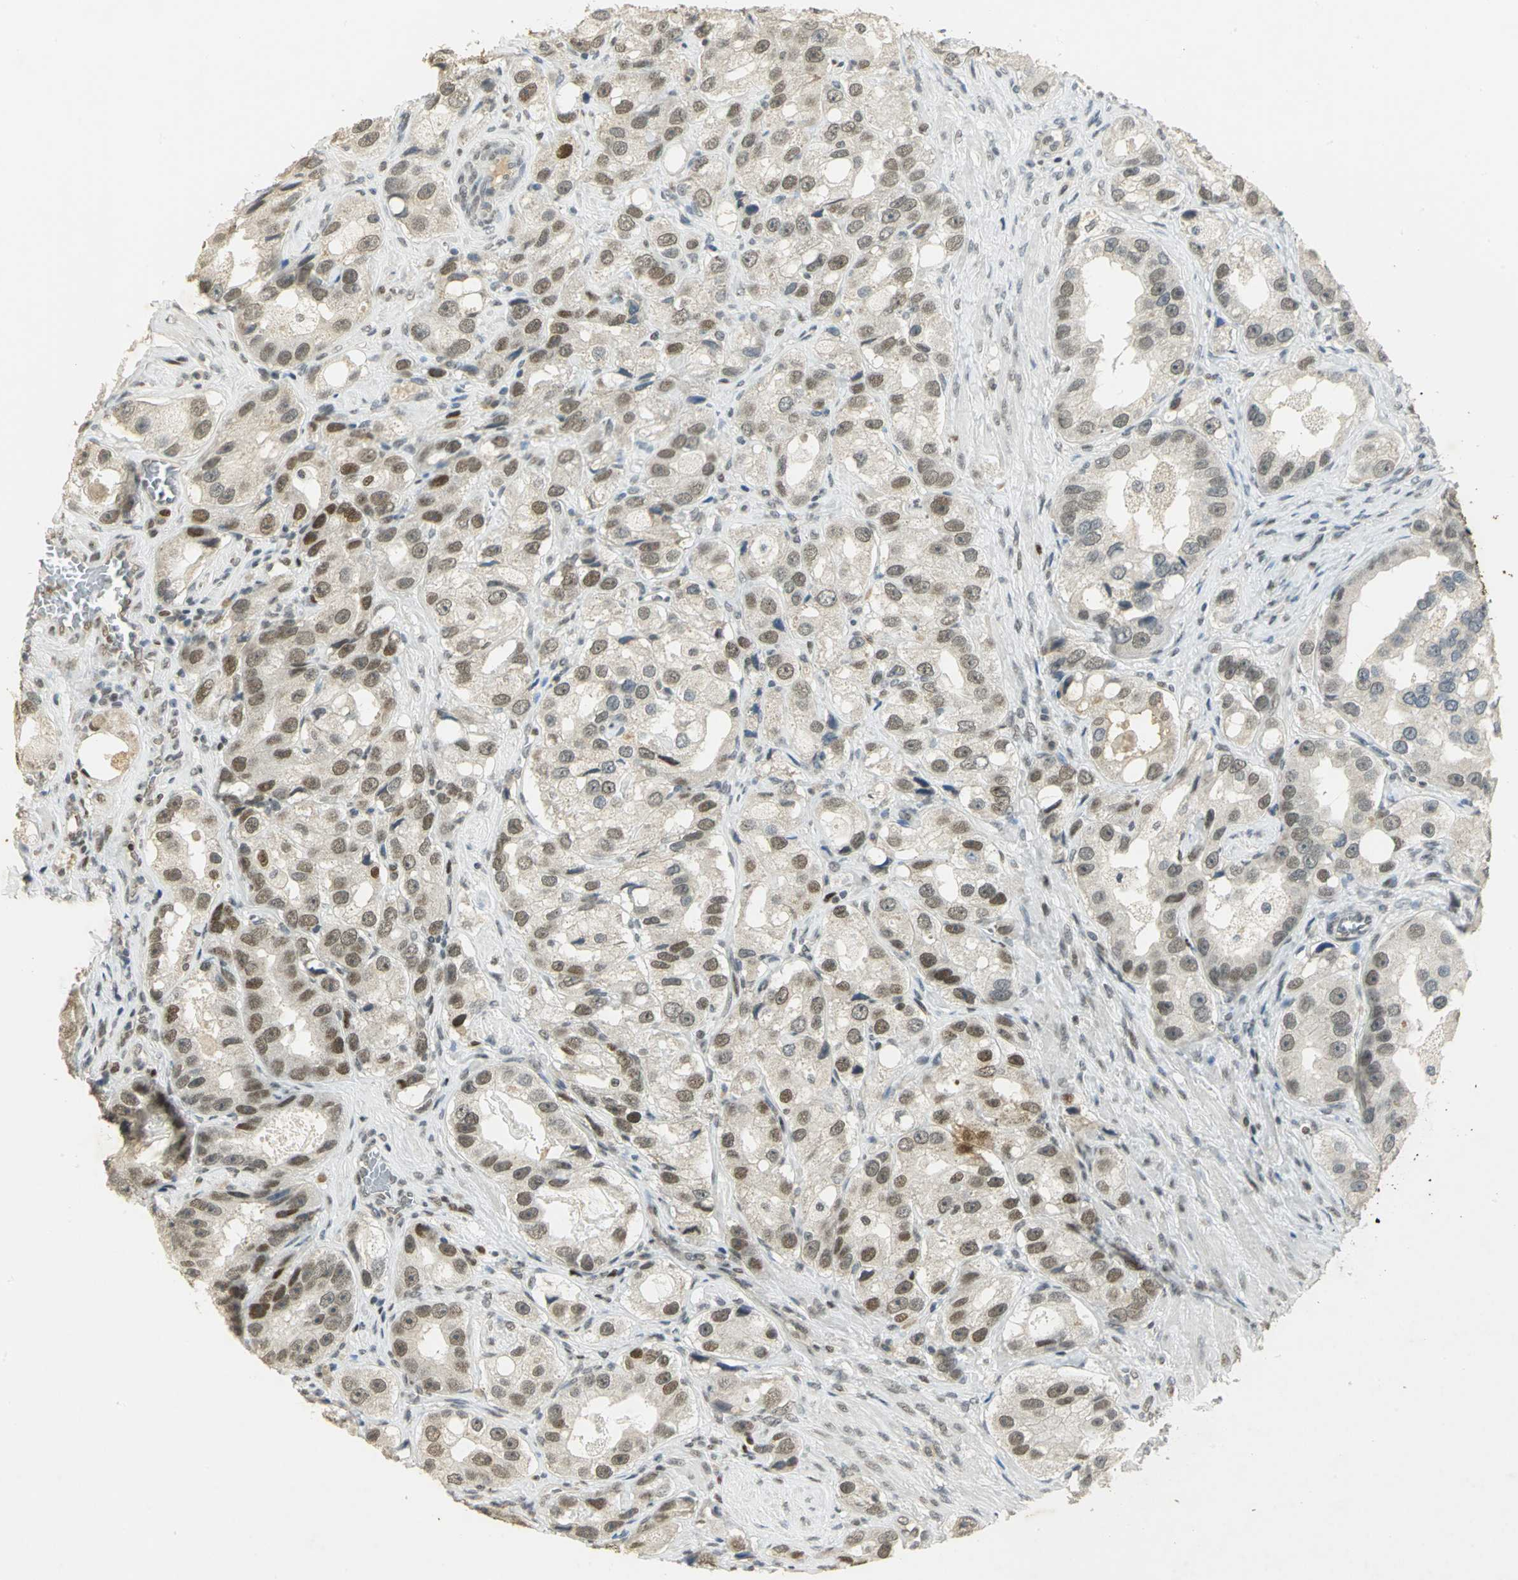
{"staining": {"intensity": "moderate", "quantity": "25%-75%", "location": "nuclear"}, "tissue": "prostate cancer", "cell_type": "Tumor cells", "image_type": "cancer", "snomed": [{"axis": "morphology", "description": "Adenocarcinoma, High grade"}, {"axis": "topography", "description": "Prostate"}], "caption": "This is a photomicrograph of immunohistochemistry (IHC) staining of prostate cancer, which shows moderate expression in the nuclear of tumor cells.", "gene": "AK6", "patient": {"sex": "male", "age": 63}}